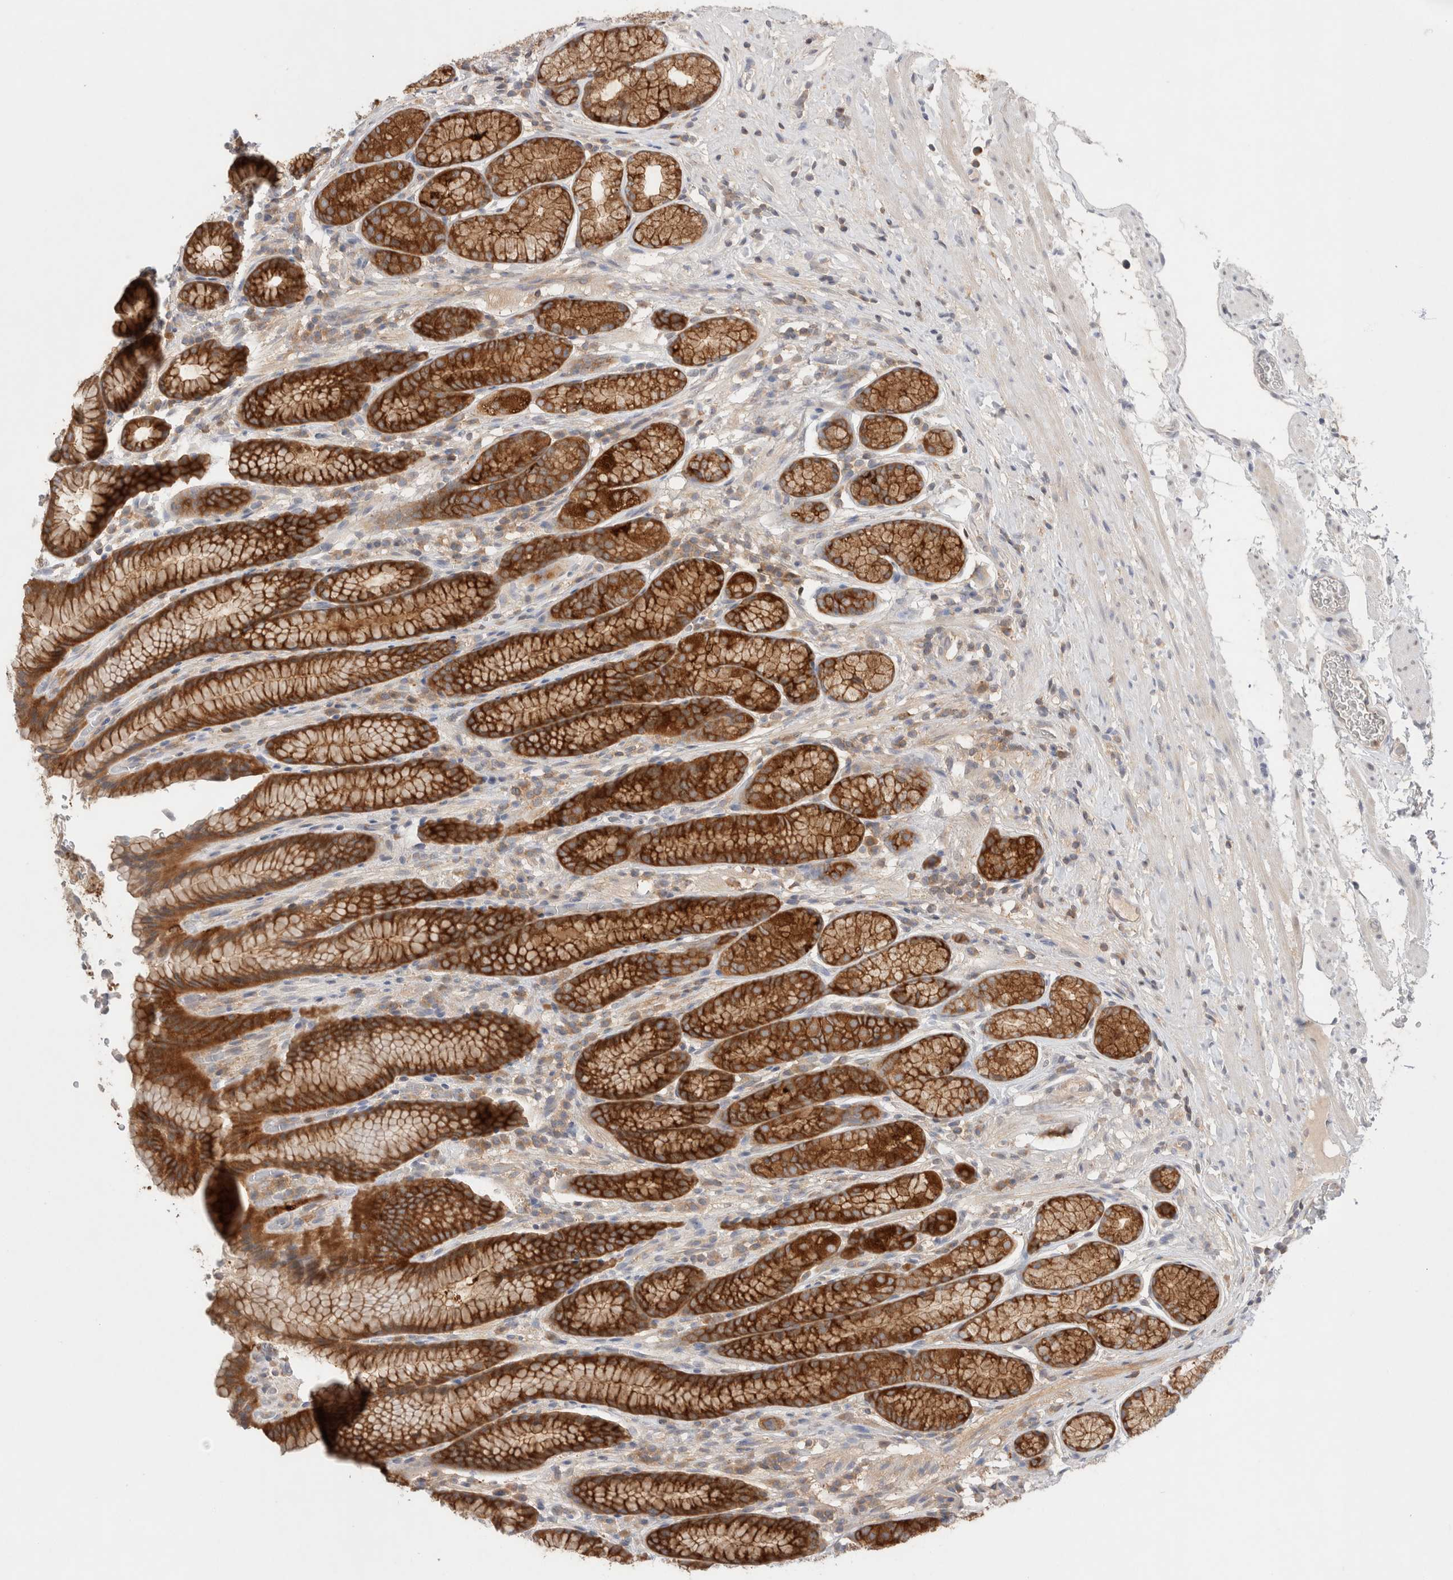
{"staining": {"intensity": "strong", "quantity": ">75%", "location": "cytoplasmic/membranous"}, "tissue": "stomach", "cell_type": "Glandular cells", "image_type": "normal", "snomed": [{"axis": "morphology", "description": "Normal tissue, NOS"}, {"axis": "topography", "description": "Stomach"}], "caption": "Protein staining by IHC displays strong cytoplasmic/membranous staining in about >75% of glandular cells in normal stomach. (DAB IHC with brightfield microscopy, high magnification).", "gene": "KLHL14", "patient": {"sex": "male", "age": 42}}